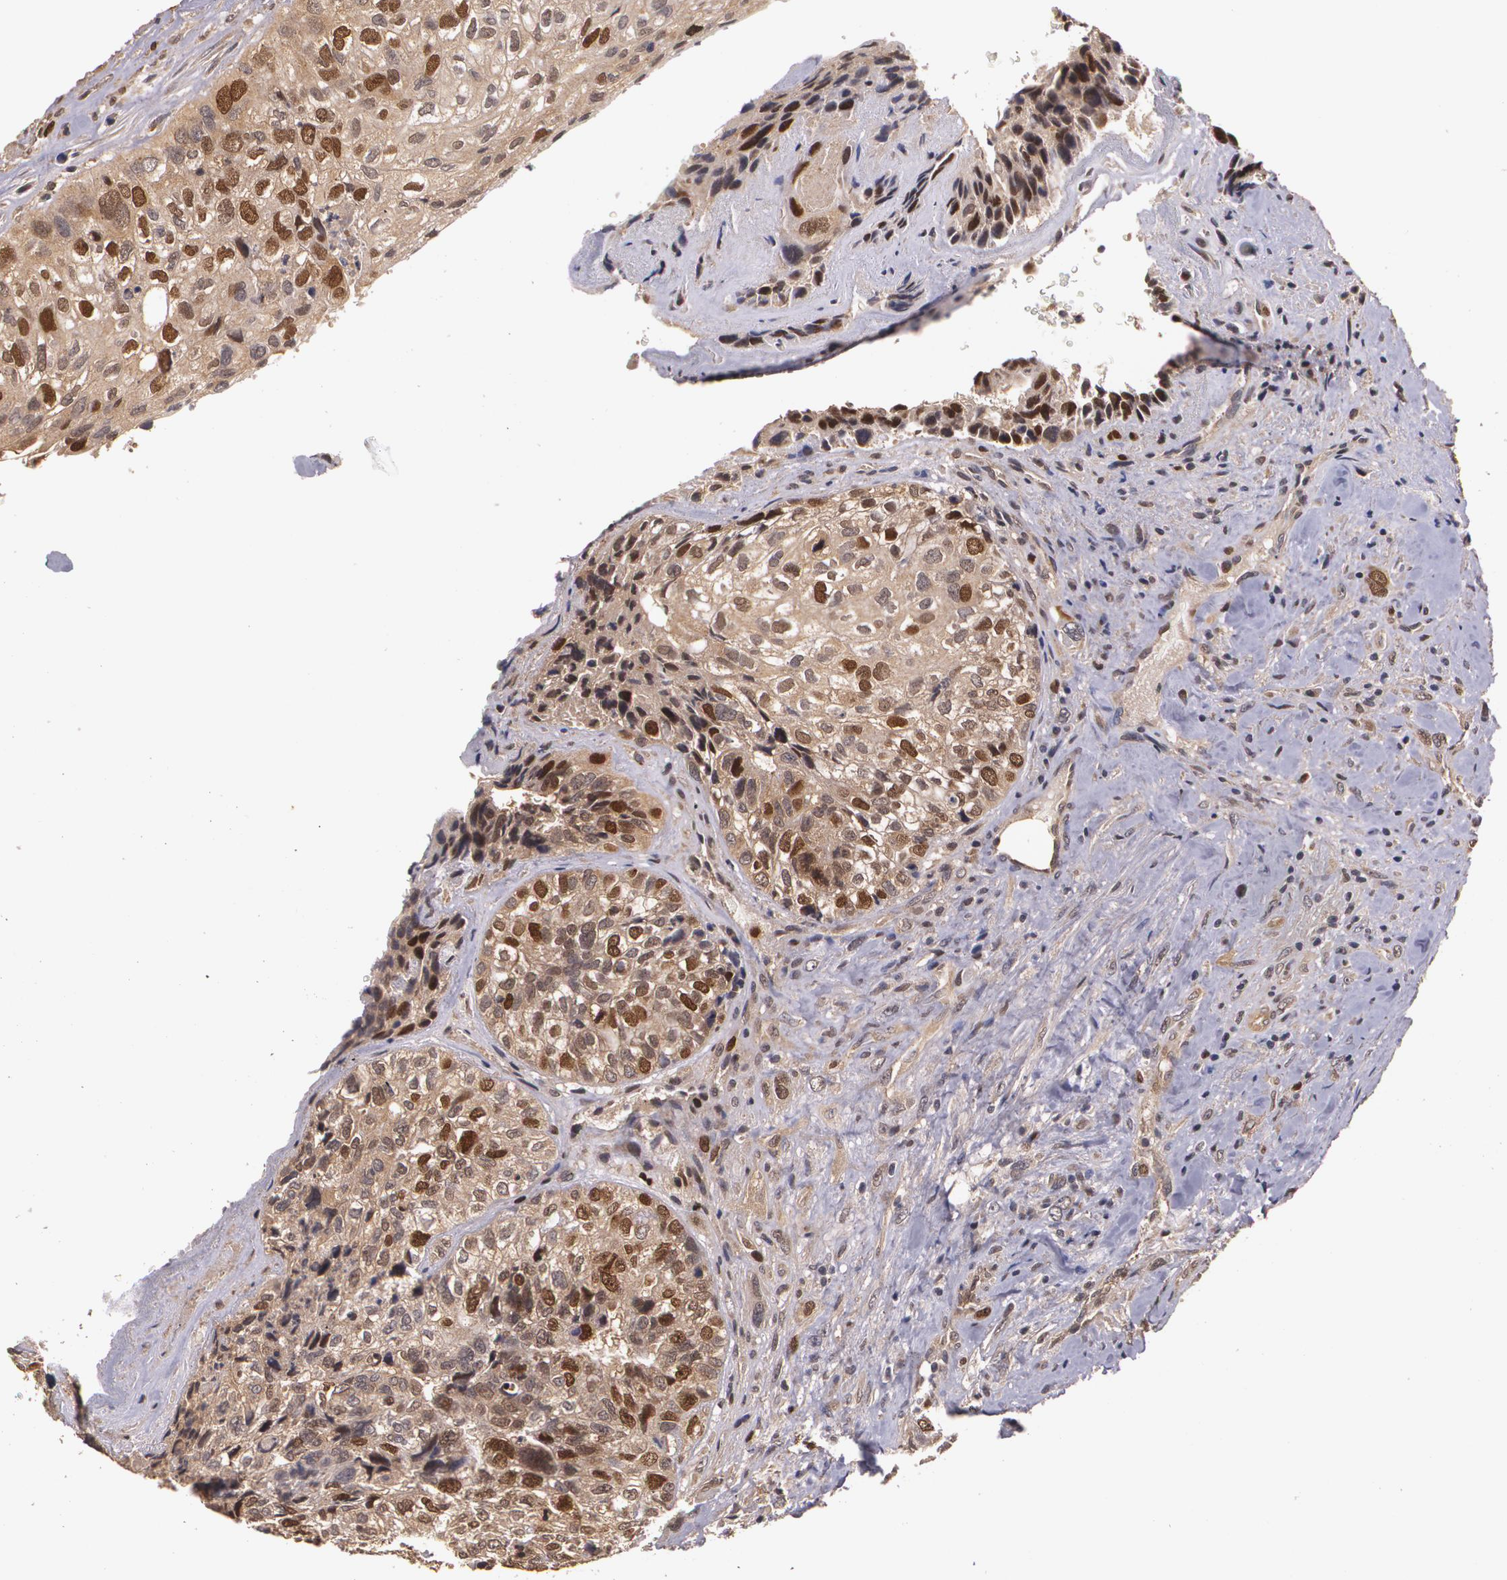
{"staining": {"intensity": "strong", "quantity": ">75%", "location": "cytoplasmic/membranous,nuclear"}, "tissue": "breast cancer", "cell_type": "Tumor cells", "image_type": "cancer", "snomed": [{"axis": "morphology", "description": "Neoplasm, malignant, NOS"}, {"axis": "topography", "description": "Breast"}], "caption": "IHC staining of neoplasm (malignant) (breast), which displays high levels of strong cytoplasmic/membranous and nuclear expression in approximately >75% of tumor cells indicating strong cytoplasmic/membranous and nuclear protein staining. The staining was performed using DAB (3,3'-diaminobenzidine) (brown) for protein detection and nuclei were counterstained in hematoxylin (blue).", "gene": "BRCA1", "patient": {"sex": "female", "age": 50}}